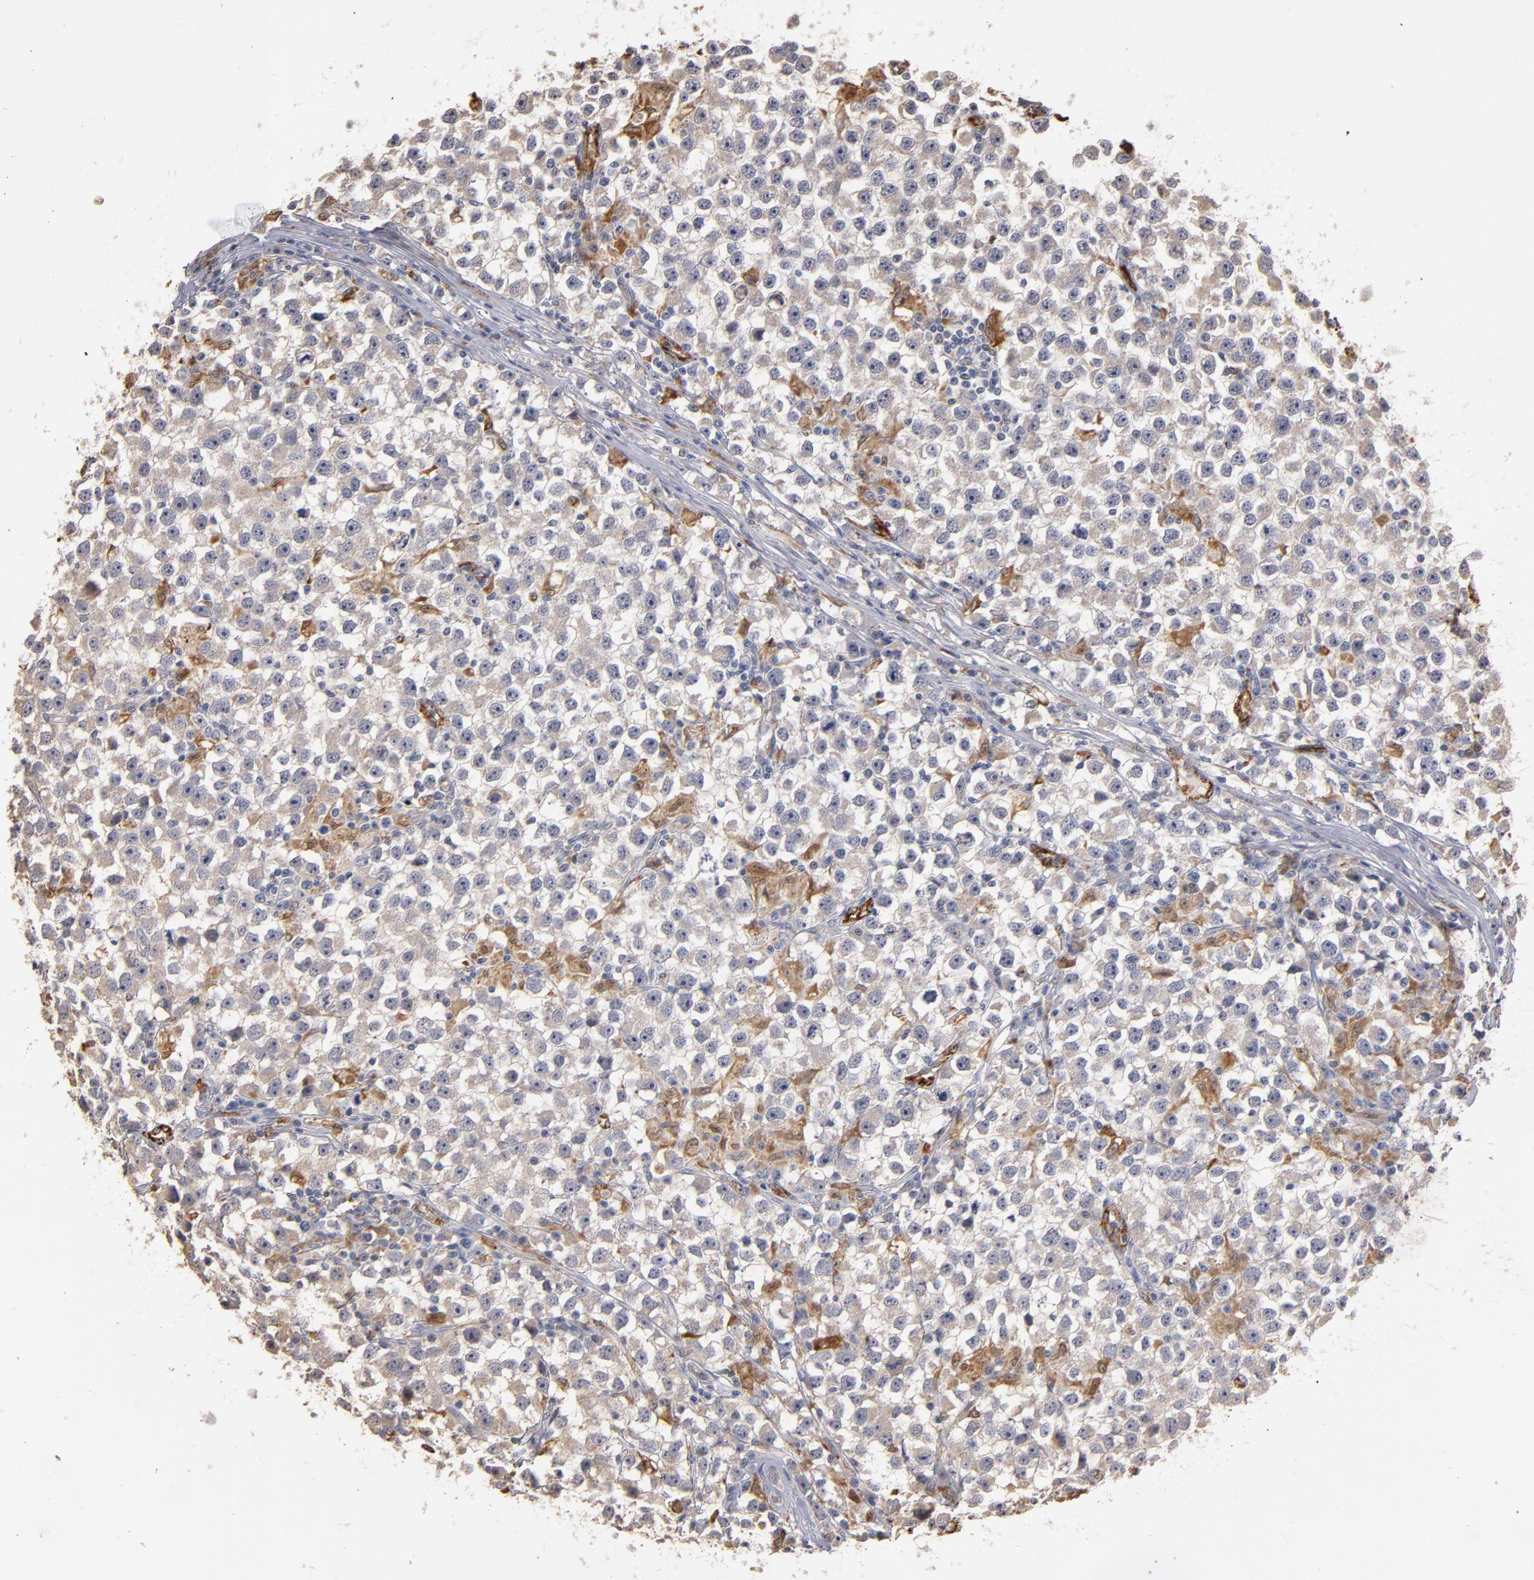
{"staining": {"intensity": "weak", "quantity": "<25%", "location": "cytoplasmic/membranous"}, "tissue": "testis cancer", "cell_type": "Tumor cells", "image_type": "cancer", "snomed": [{"axis": "morphology", "description": "Seminoma, NOS"}, {"axis": "topography", "description": "Testis"}], "caption": "DAB immunohistochemical staining of testis seminoma demonstrates no significant positivity in tumor cells.", "gene": "SELP", "patient": {"sex": "male", "age": 33}}